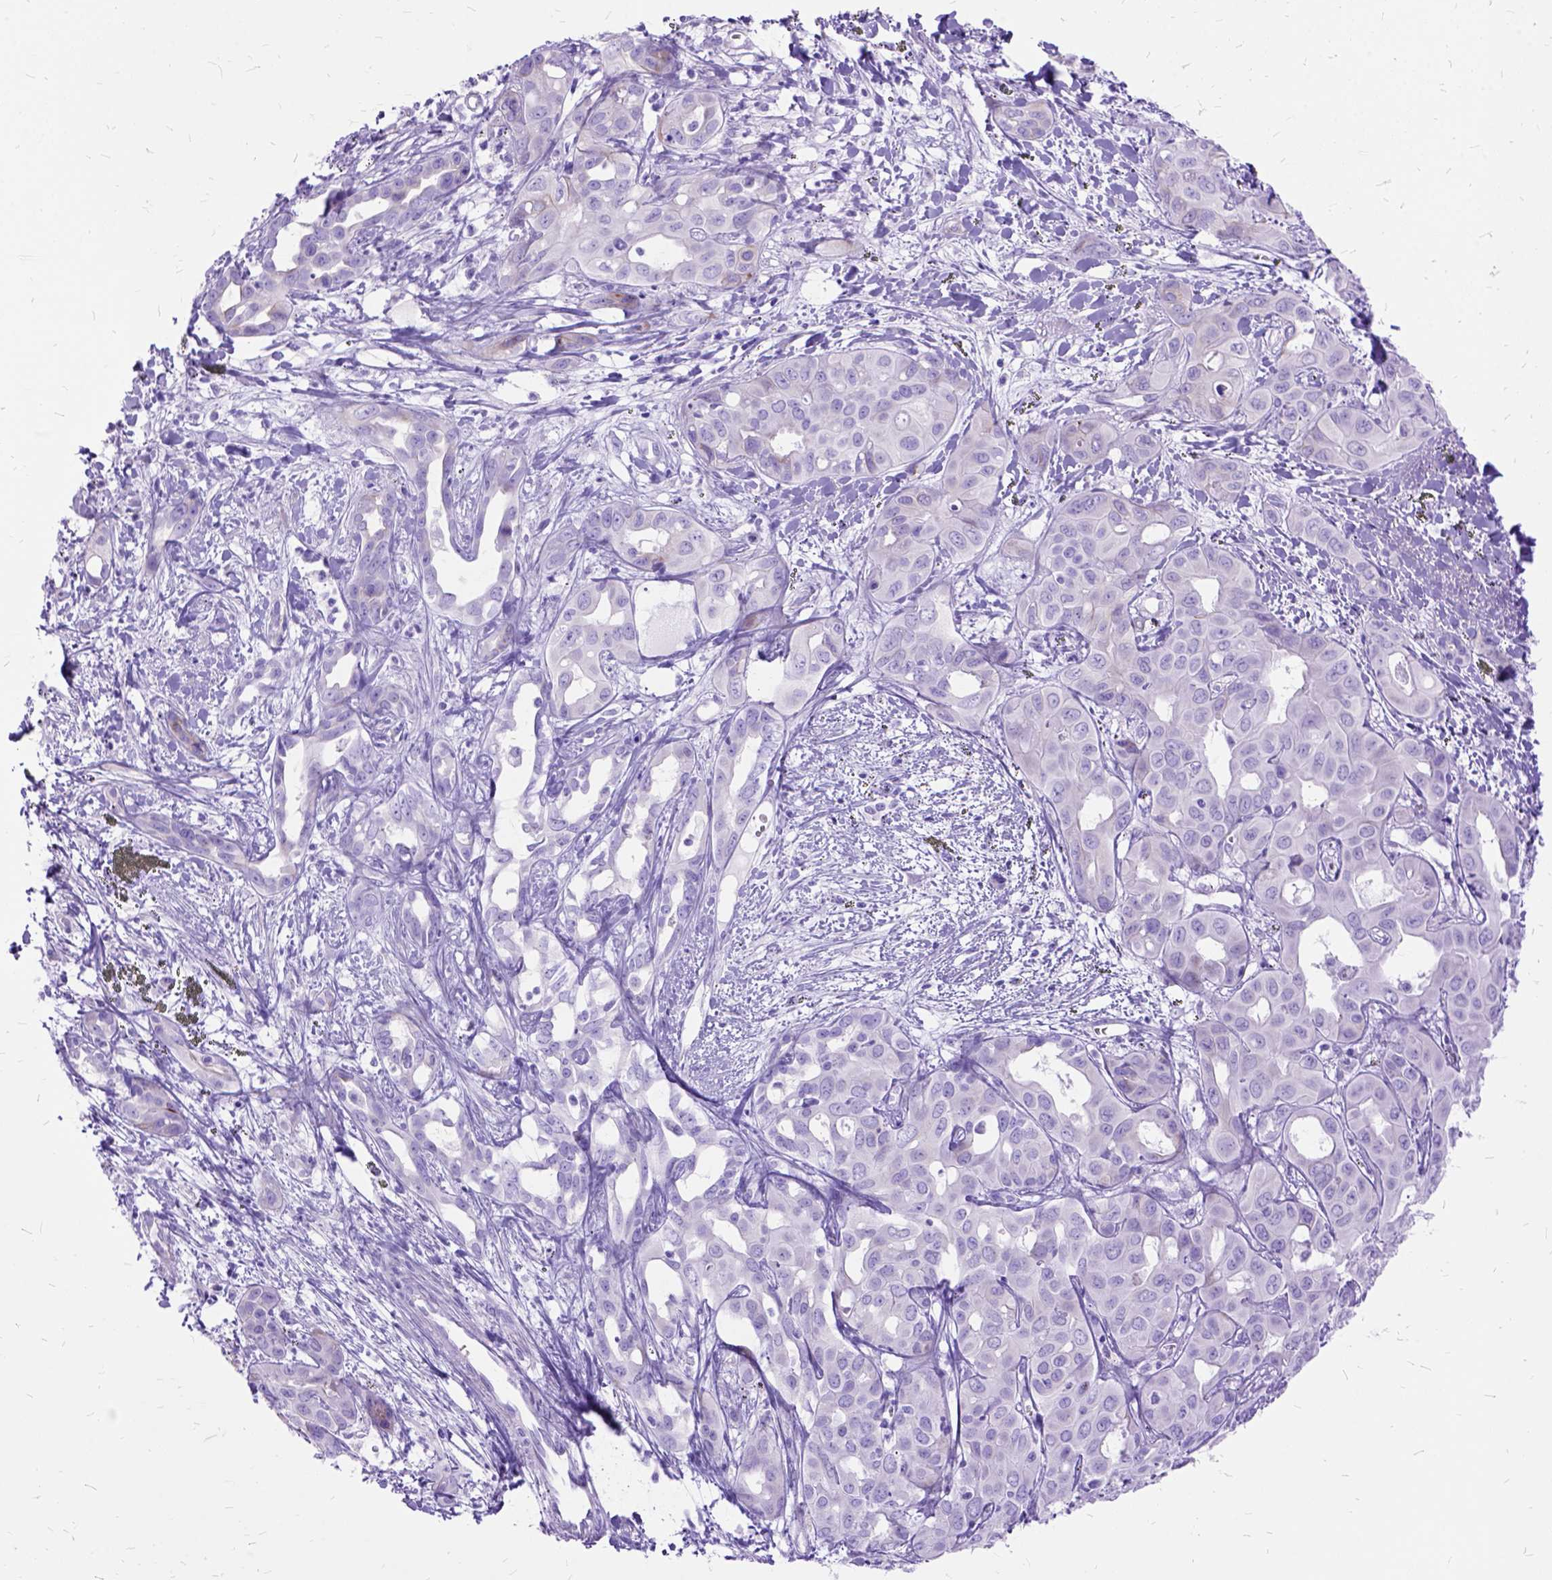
{"staining": {"intensity": "negative", "quantity": "none", "location": "none"}, "tissue": "liver cancer", "cell_type": "Tumor cells", "image_type": "cancer", "snomed": [{"axis": "morphology", "description": "Cholangiocarcinoma"}, {"axis": "topography", "description": "Liver"}], "caption": "Immunohistochemistry of liver cancer (cholangiocarcinoma) shows no staining in tumor cells.", "gene": "DNAH2", "patient": {"sex": "female", "age": 60}}